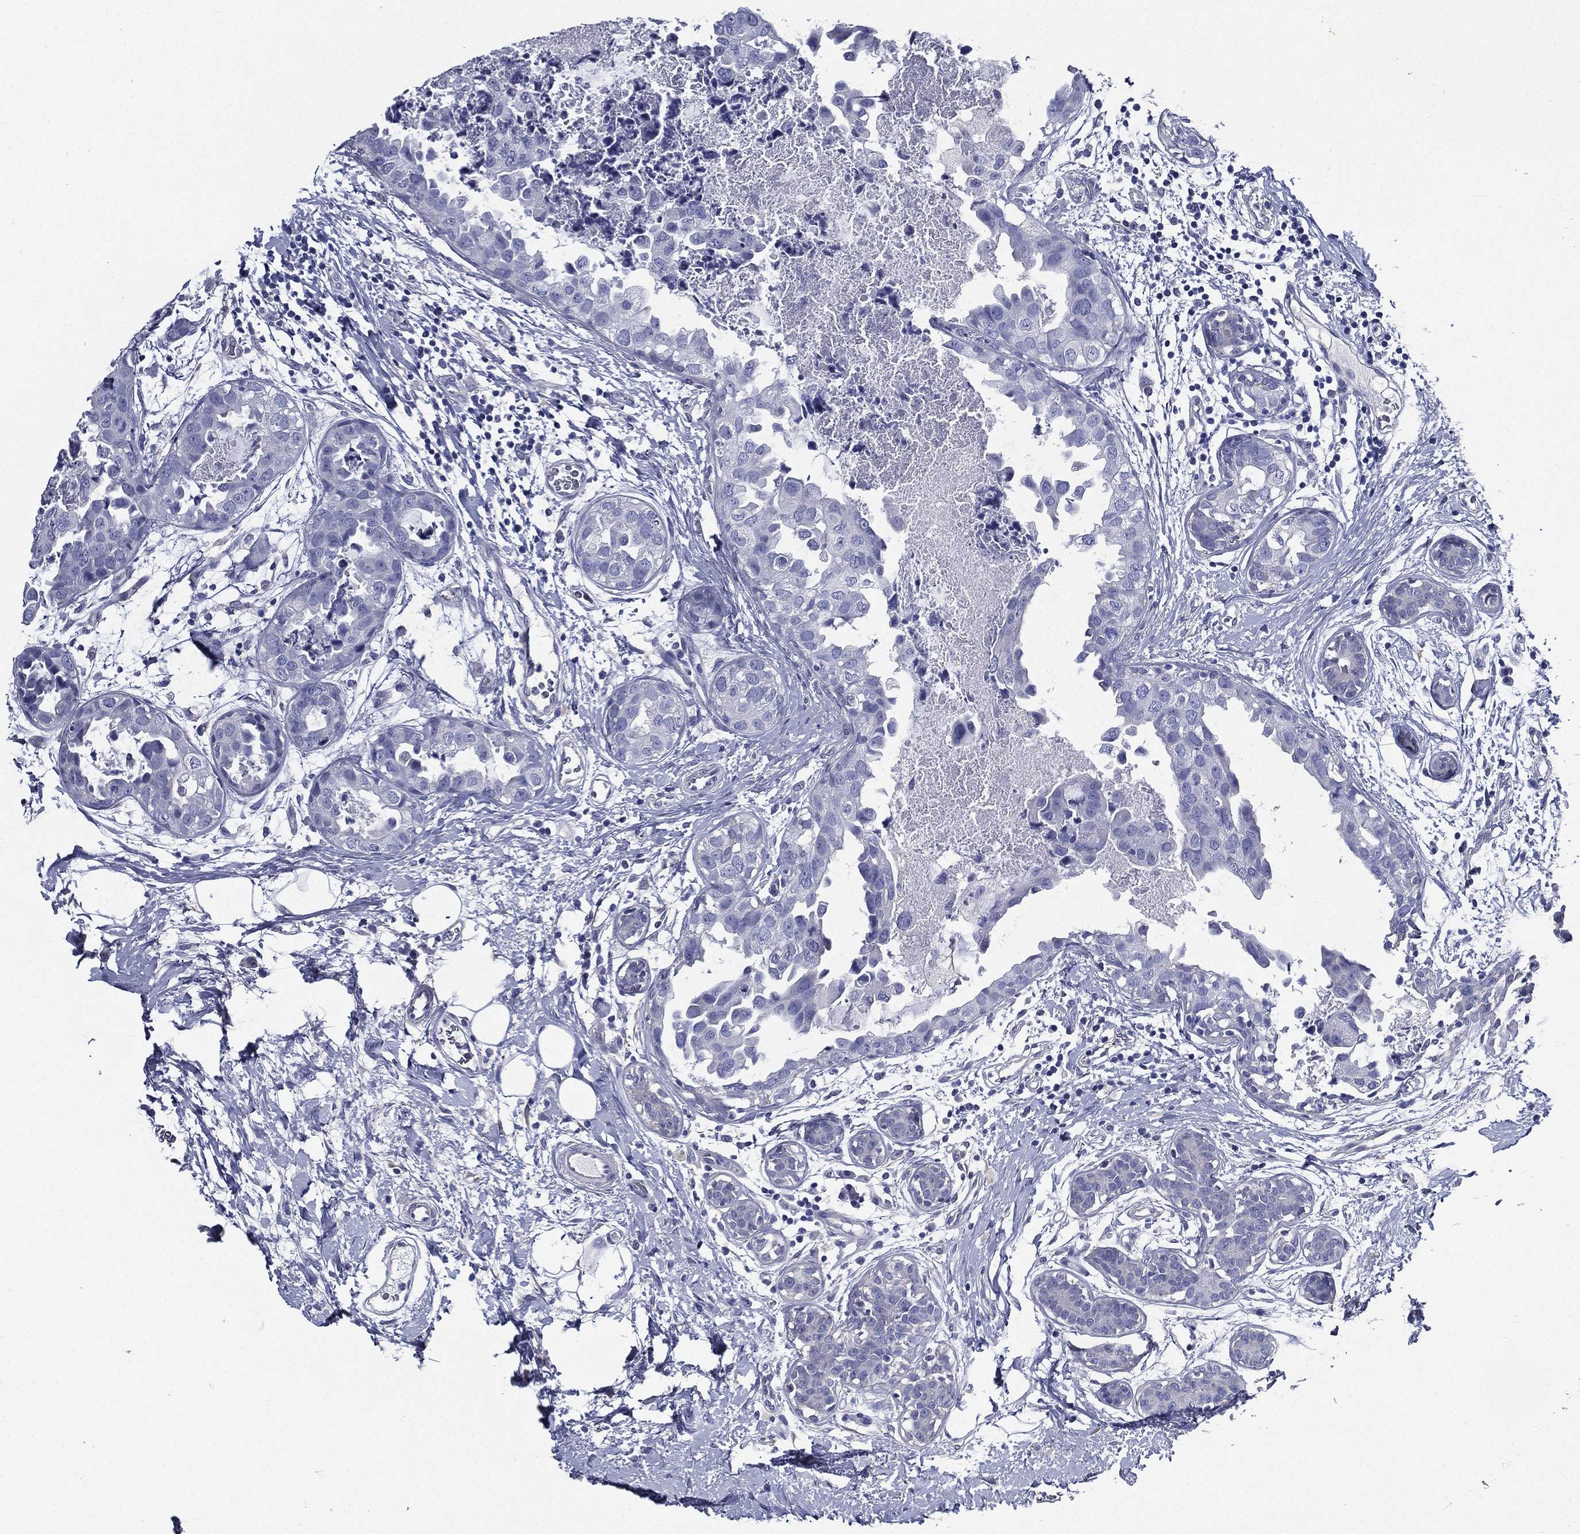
{"staining": {"intensity": "negative", "quantity": "none", "location": "none"}, "tissue": "breast cancer", "cell_type": "Tumor cells", "image_type": "cancer", "snomed": [{"axis": "morphology", "description": "Normal tissue, NOS"}, {"axis": "morphology", "description": "Duct carcinoma"}, {"axis": "topography", "description": "Breast"}], "caption": "This is an IHC photomicrograph of human breast cancer. There is no positivity in tumor cells.", "gene": "DPYS", "patient": {"sex": "female", "age": 40}}